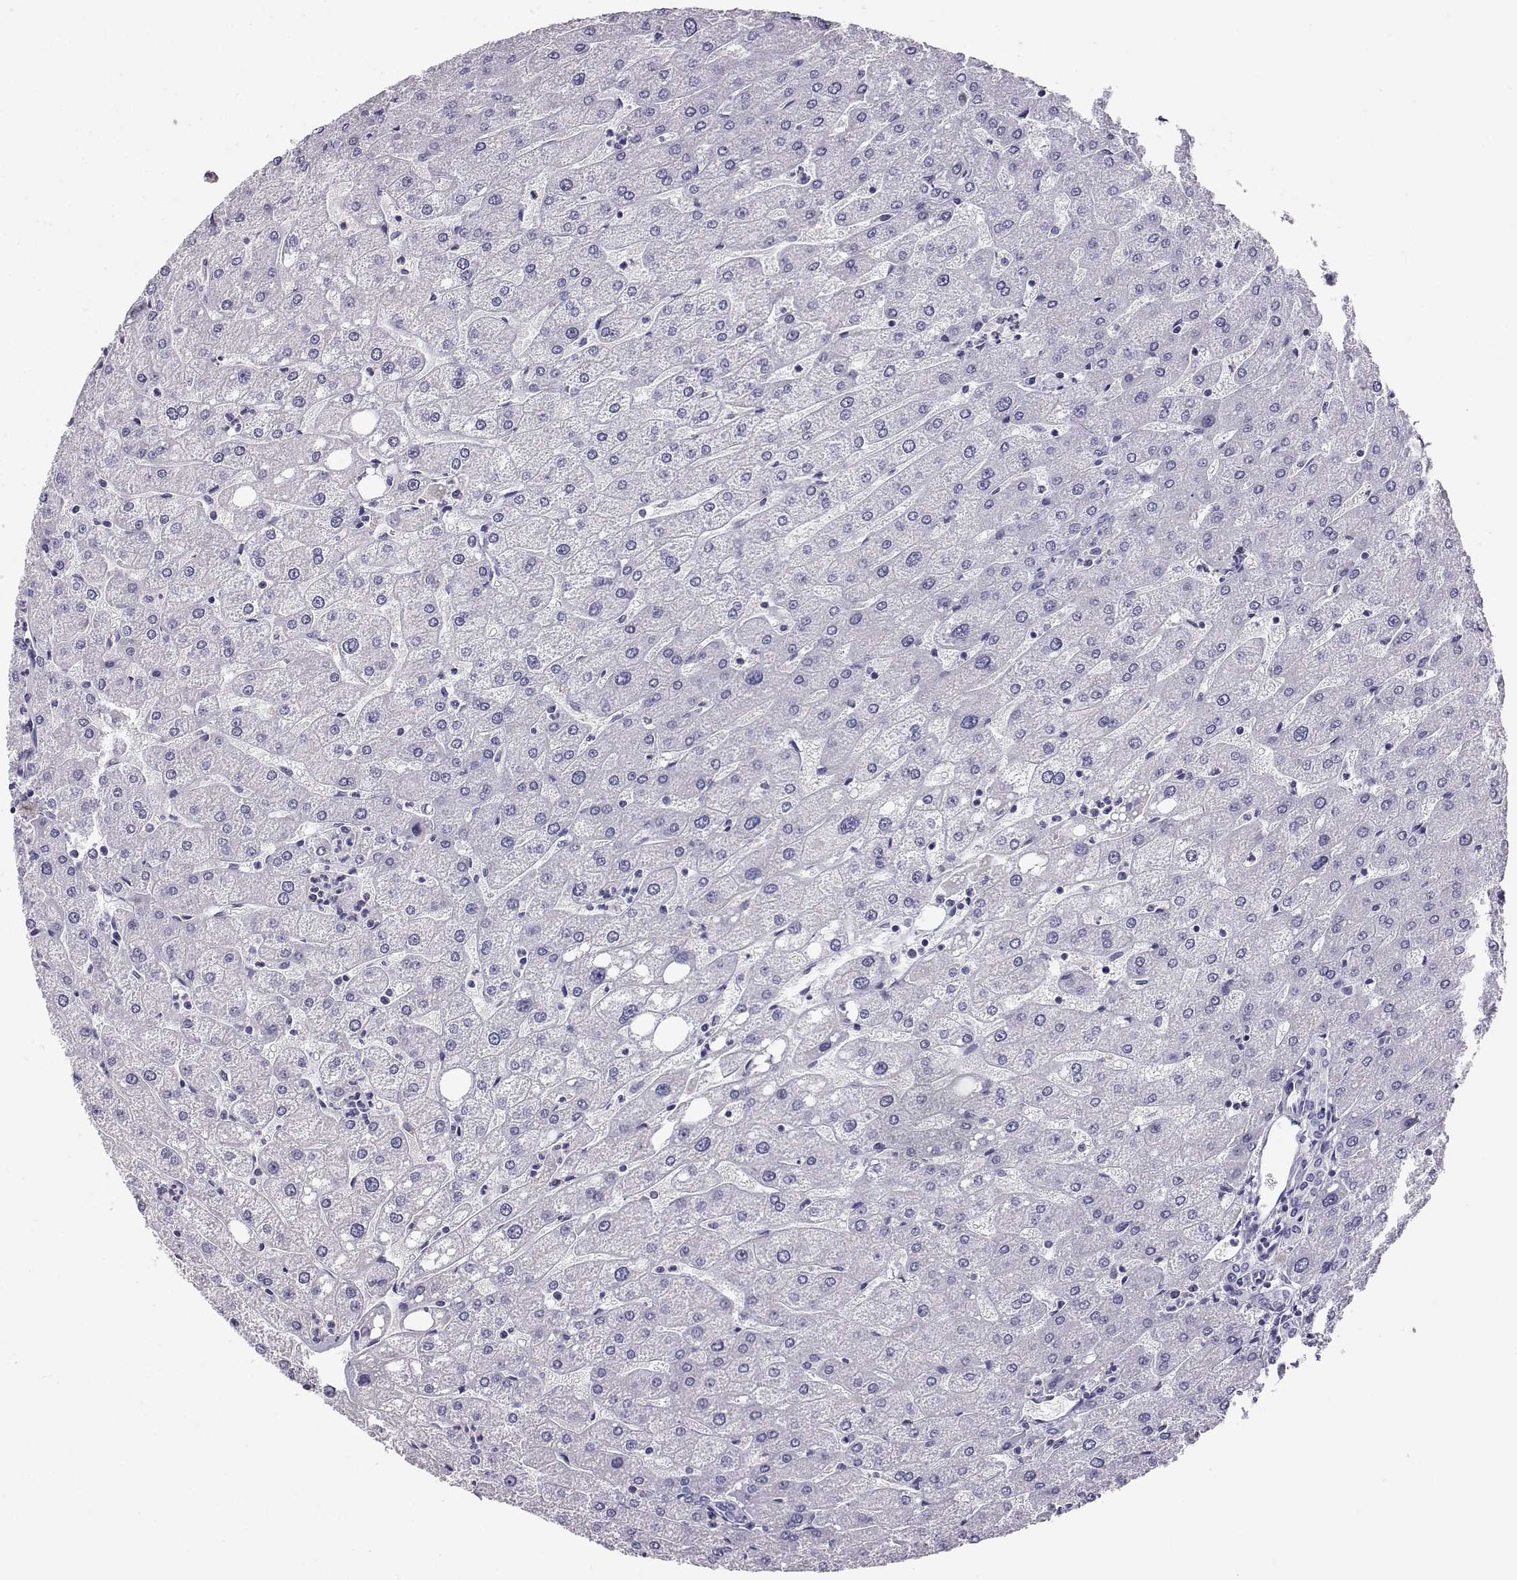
{"staining": {"intensity": "negative", "quantity": "none", "location": "none"}, "tissue": "liver", "cell_type": "Cholangiocytes", "image_type": "normal", "snomed": [{"axis": "morphology", "description": "Normal tissue, NOS"}, {"axis": "topography", "description": "Liver"}], "caption": "Immunohistochemistry (IHC) micrograph of normal liver: liver stained with DAB shows no significant protein expression in cholangiocytes.", "gene": "AKR1B1", "patient": {"sex": "male", "age": 67}}